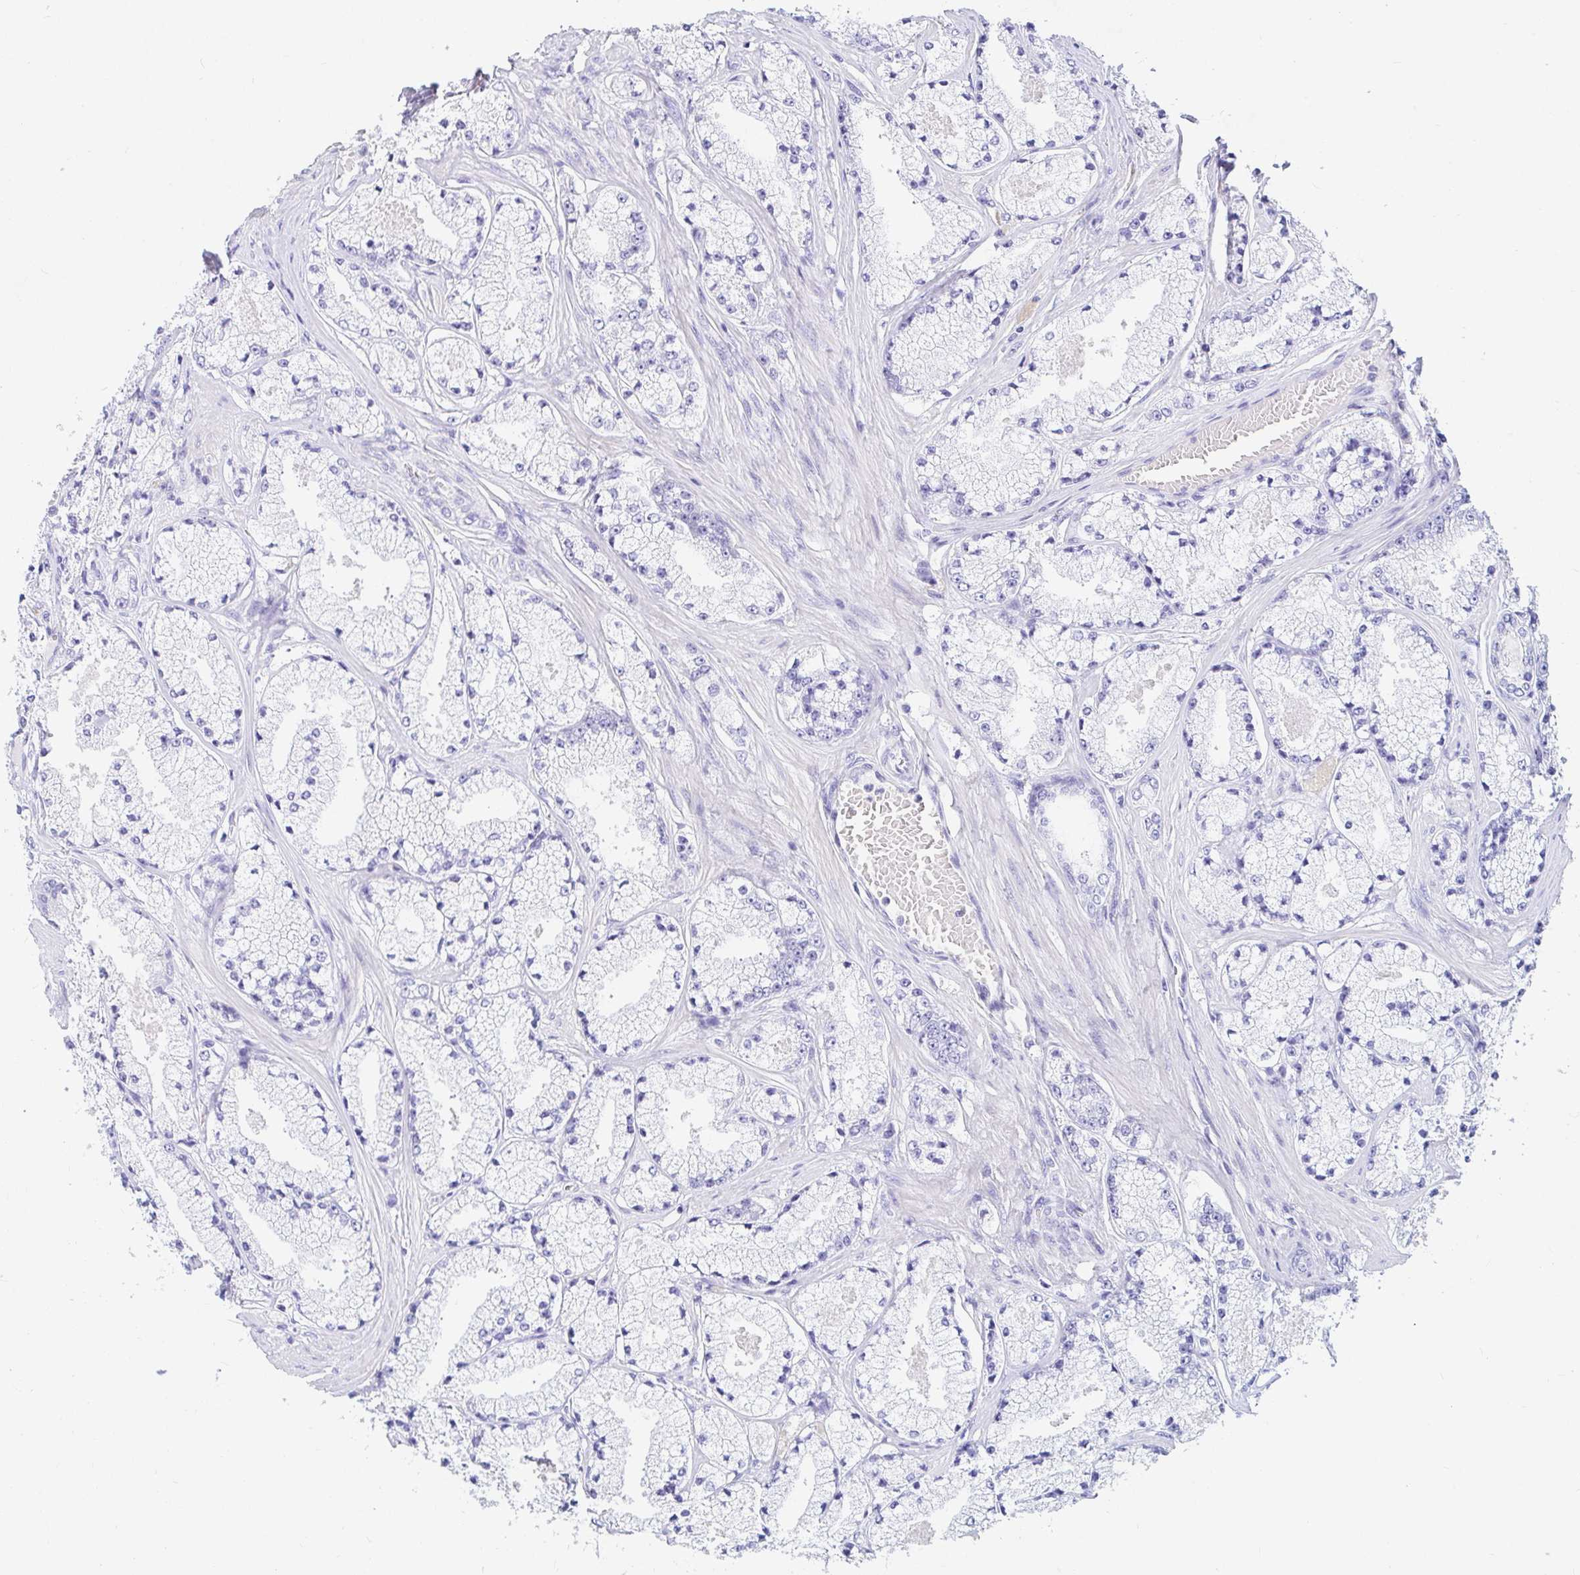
{"staining": {"intensity": "negative", "quantity": "none", "location": "none"}, "tissue": "prostate cancer", "cell_type": "Tumor cells", "image_type": "cancer", "snomed": [{"axis": "morphology", "description": "Adenocarcinoma, High grade"}, {"axis": "topography", "description": "Prostate"}], "caption": "Immunohistochemistry of human prostate cancer shows no staining in tumor cells.", "gene": "NR2E1", "patient": {"sex": "male", "age": 63}}